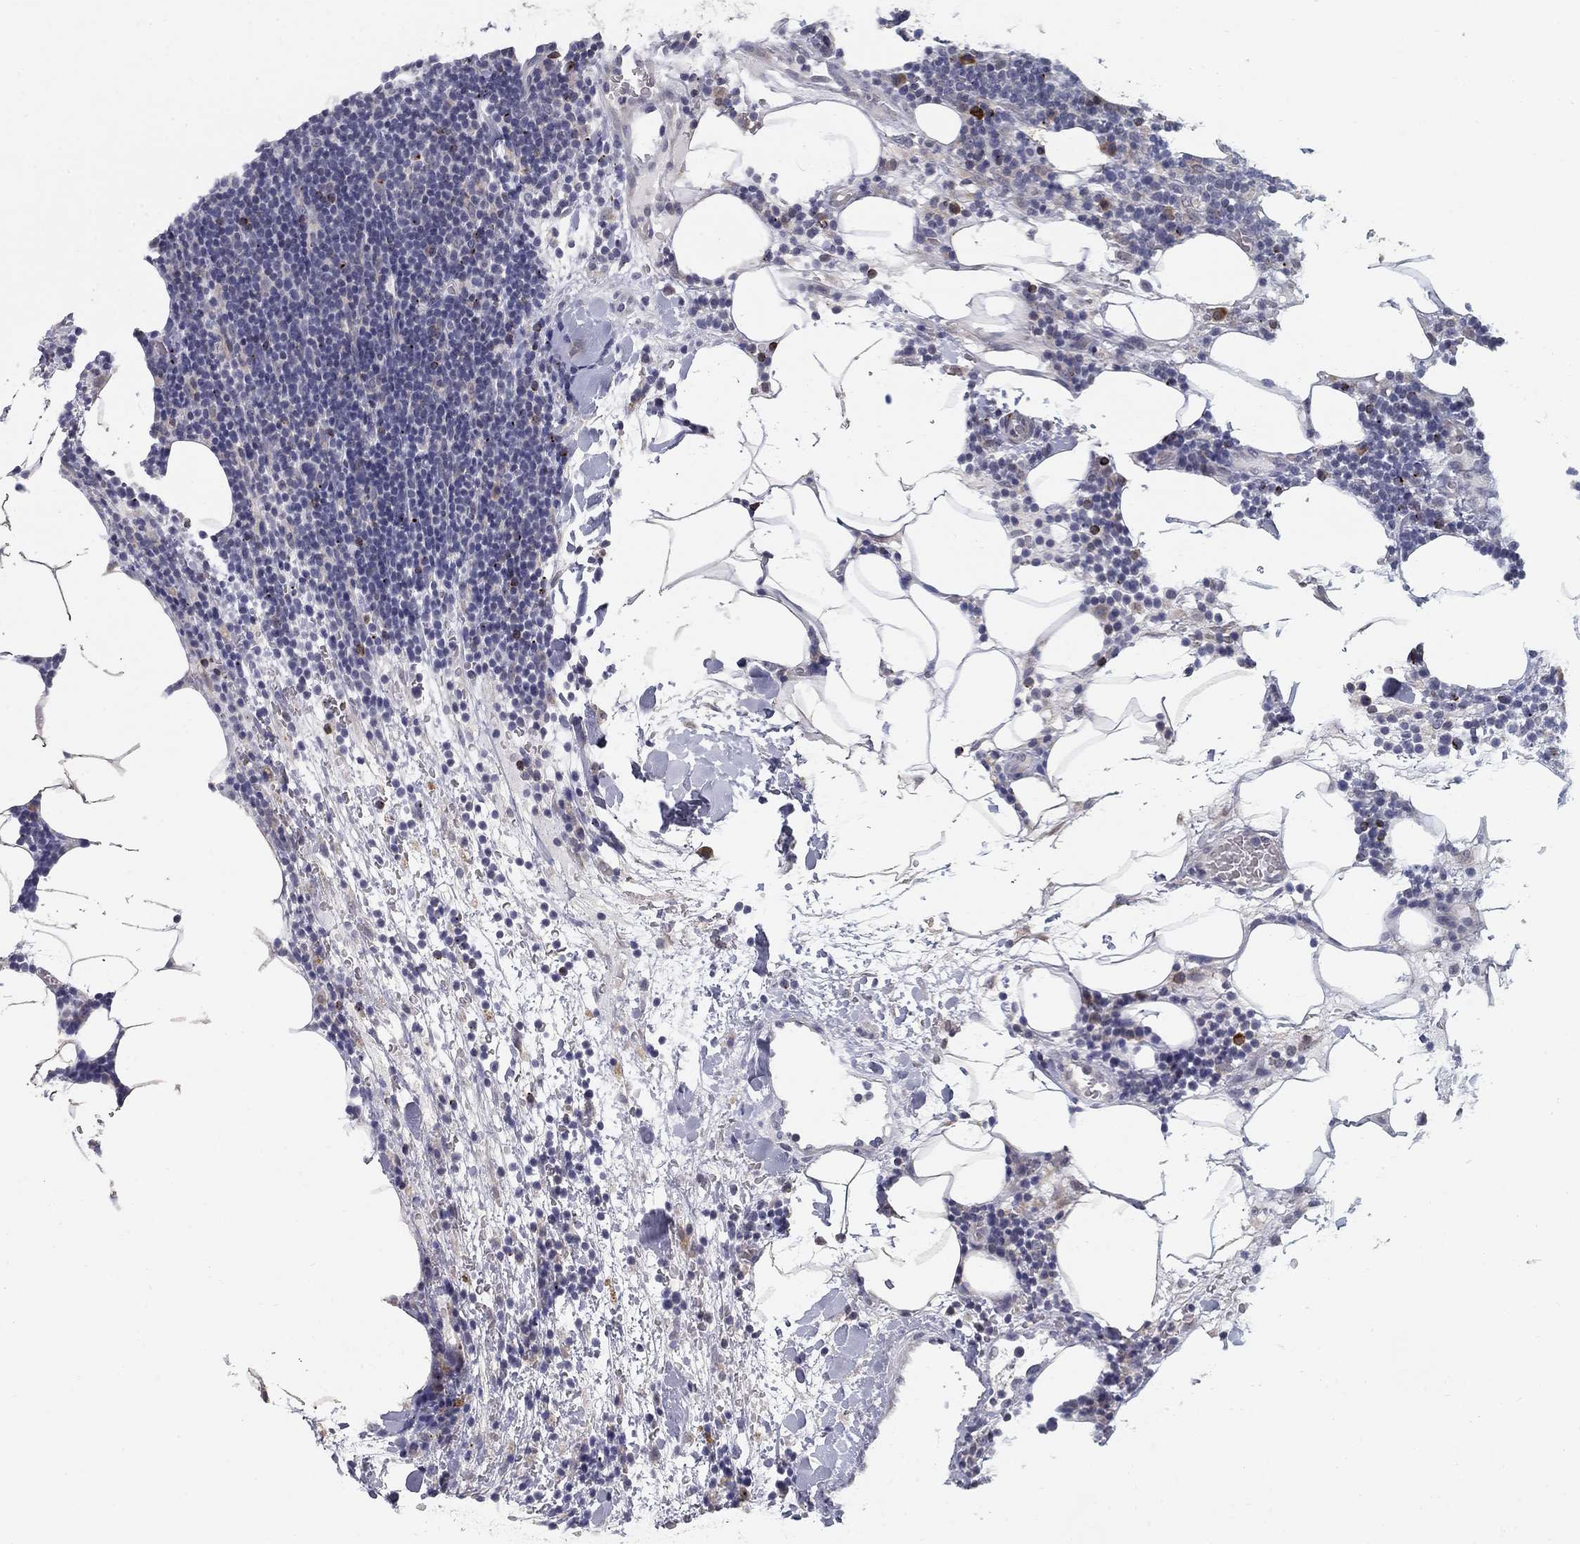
{"staining": {"intensity": "negative", "quantity": "none", "location": "none"}, "tissue": "lymphoma", "cell_type": "Tumor cells", "image_type": "cancer", "snomed": [{"axis": "morphology", "description": "Malignant lymphoma, non-Hodgkin's type, High grade"}, {"axis": "topography", "description": "Lymph node"}], "caption": "The micrograph displays no staining of tumor cells in malignant lymphoma, non-Hodgkin's type (high-grade).", "gene": "NTRK2", "patient": {"sex": "male", "age": 61}}